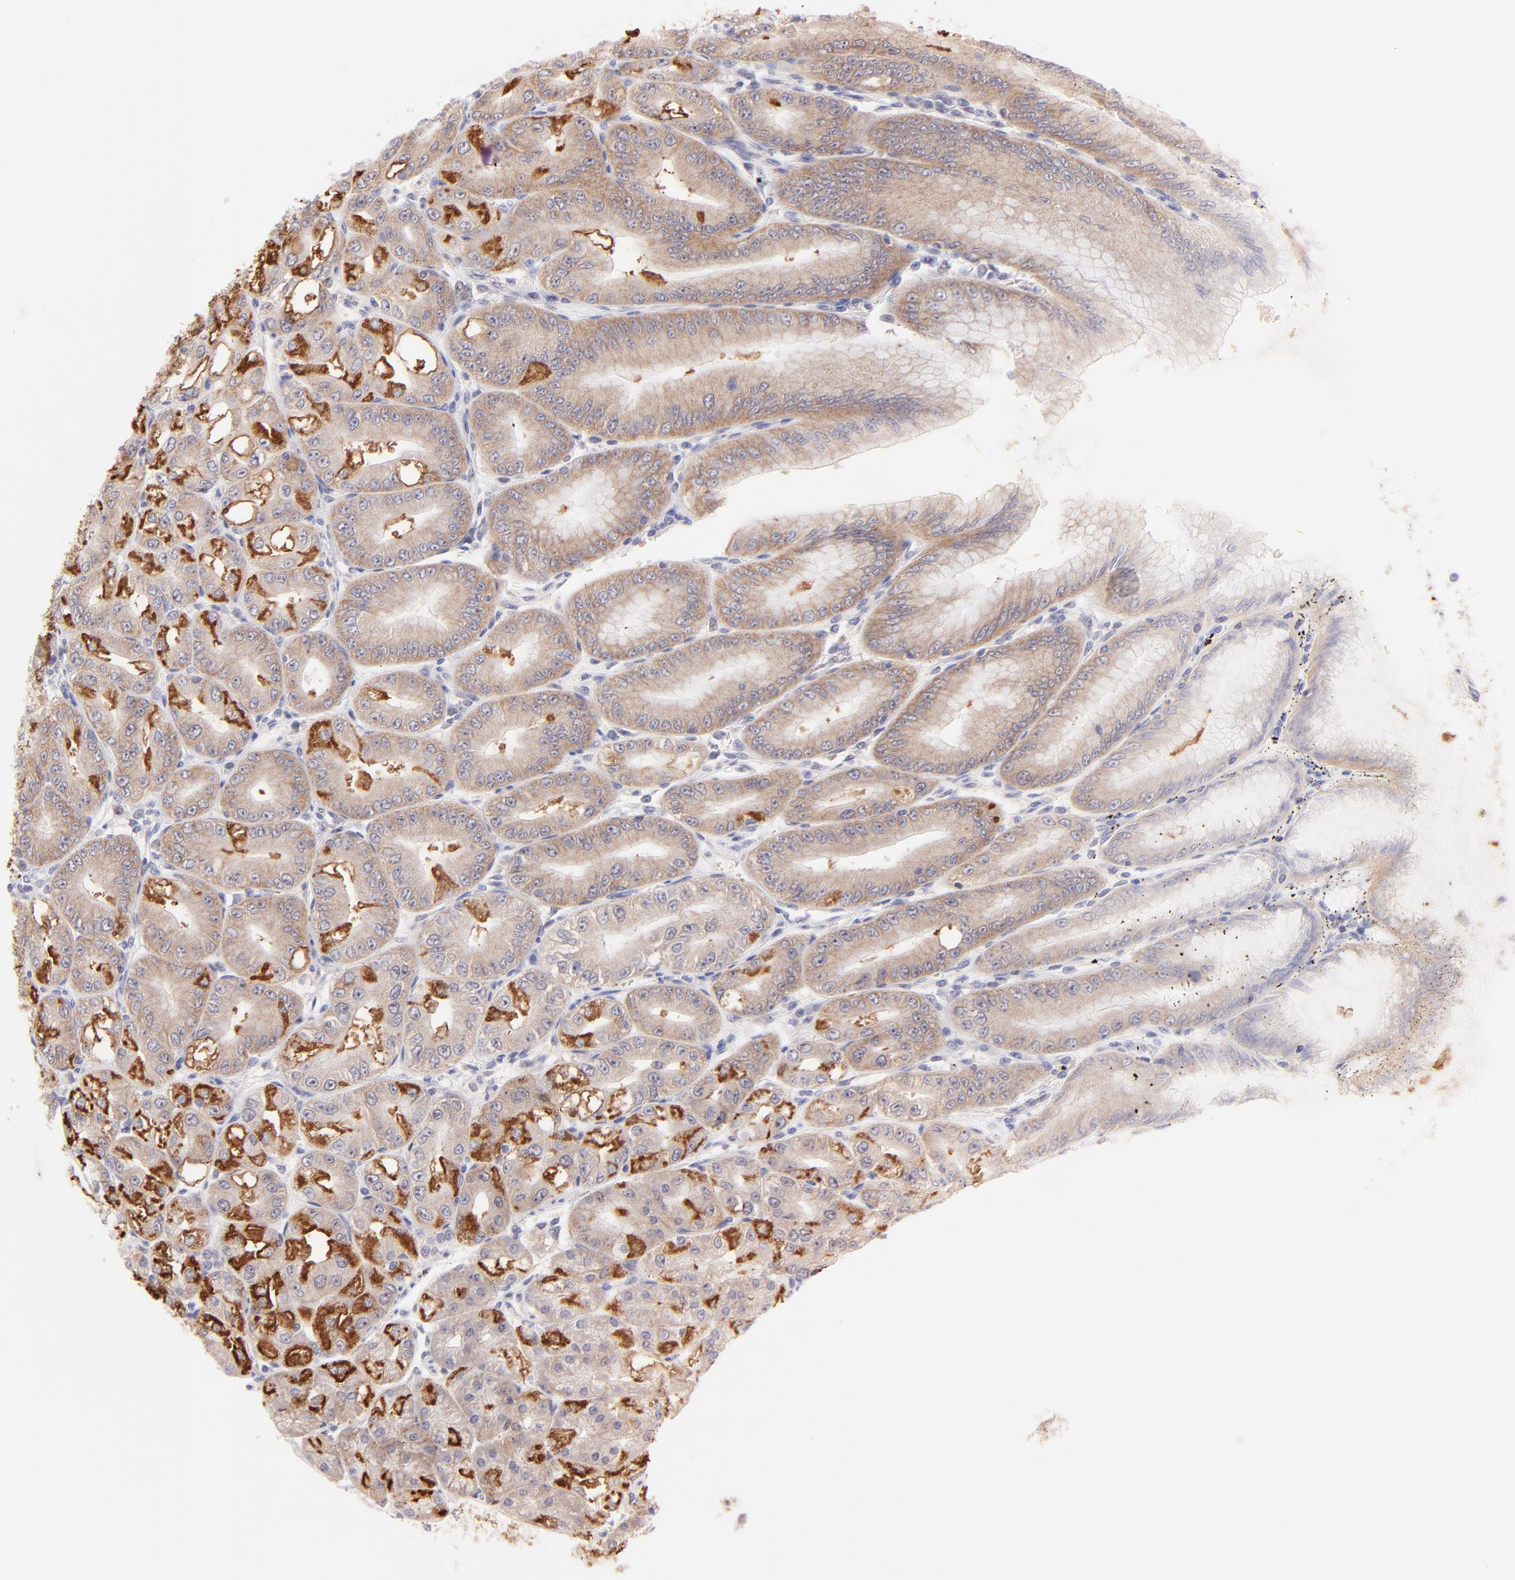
{"staining": {"intensity": "strong", "quantity": "<25%", "location": "cytoplasmic/membranous"}, "tissue": "stomach", "cell_type": "Glandular cells", "image_type": "normal", "snomed": [{"axis": "morphology", "description": "Normal tissue, NOS"}, {"axis": "topography", "description": "Stomach, lower"}], "caption": "Immunohistochemistry (IHC) of benign human stomach shows medium levels of strong cytoplasmic/membranous staining in about <25% of glandular cells.", "gene": "PBDC1", "patient": {"sex": "male", "age": 71}}